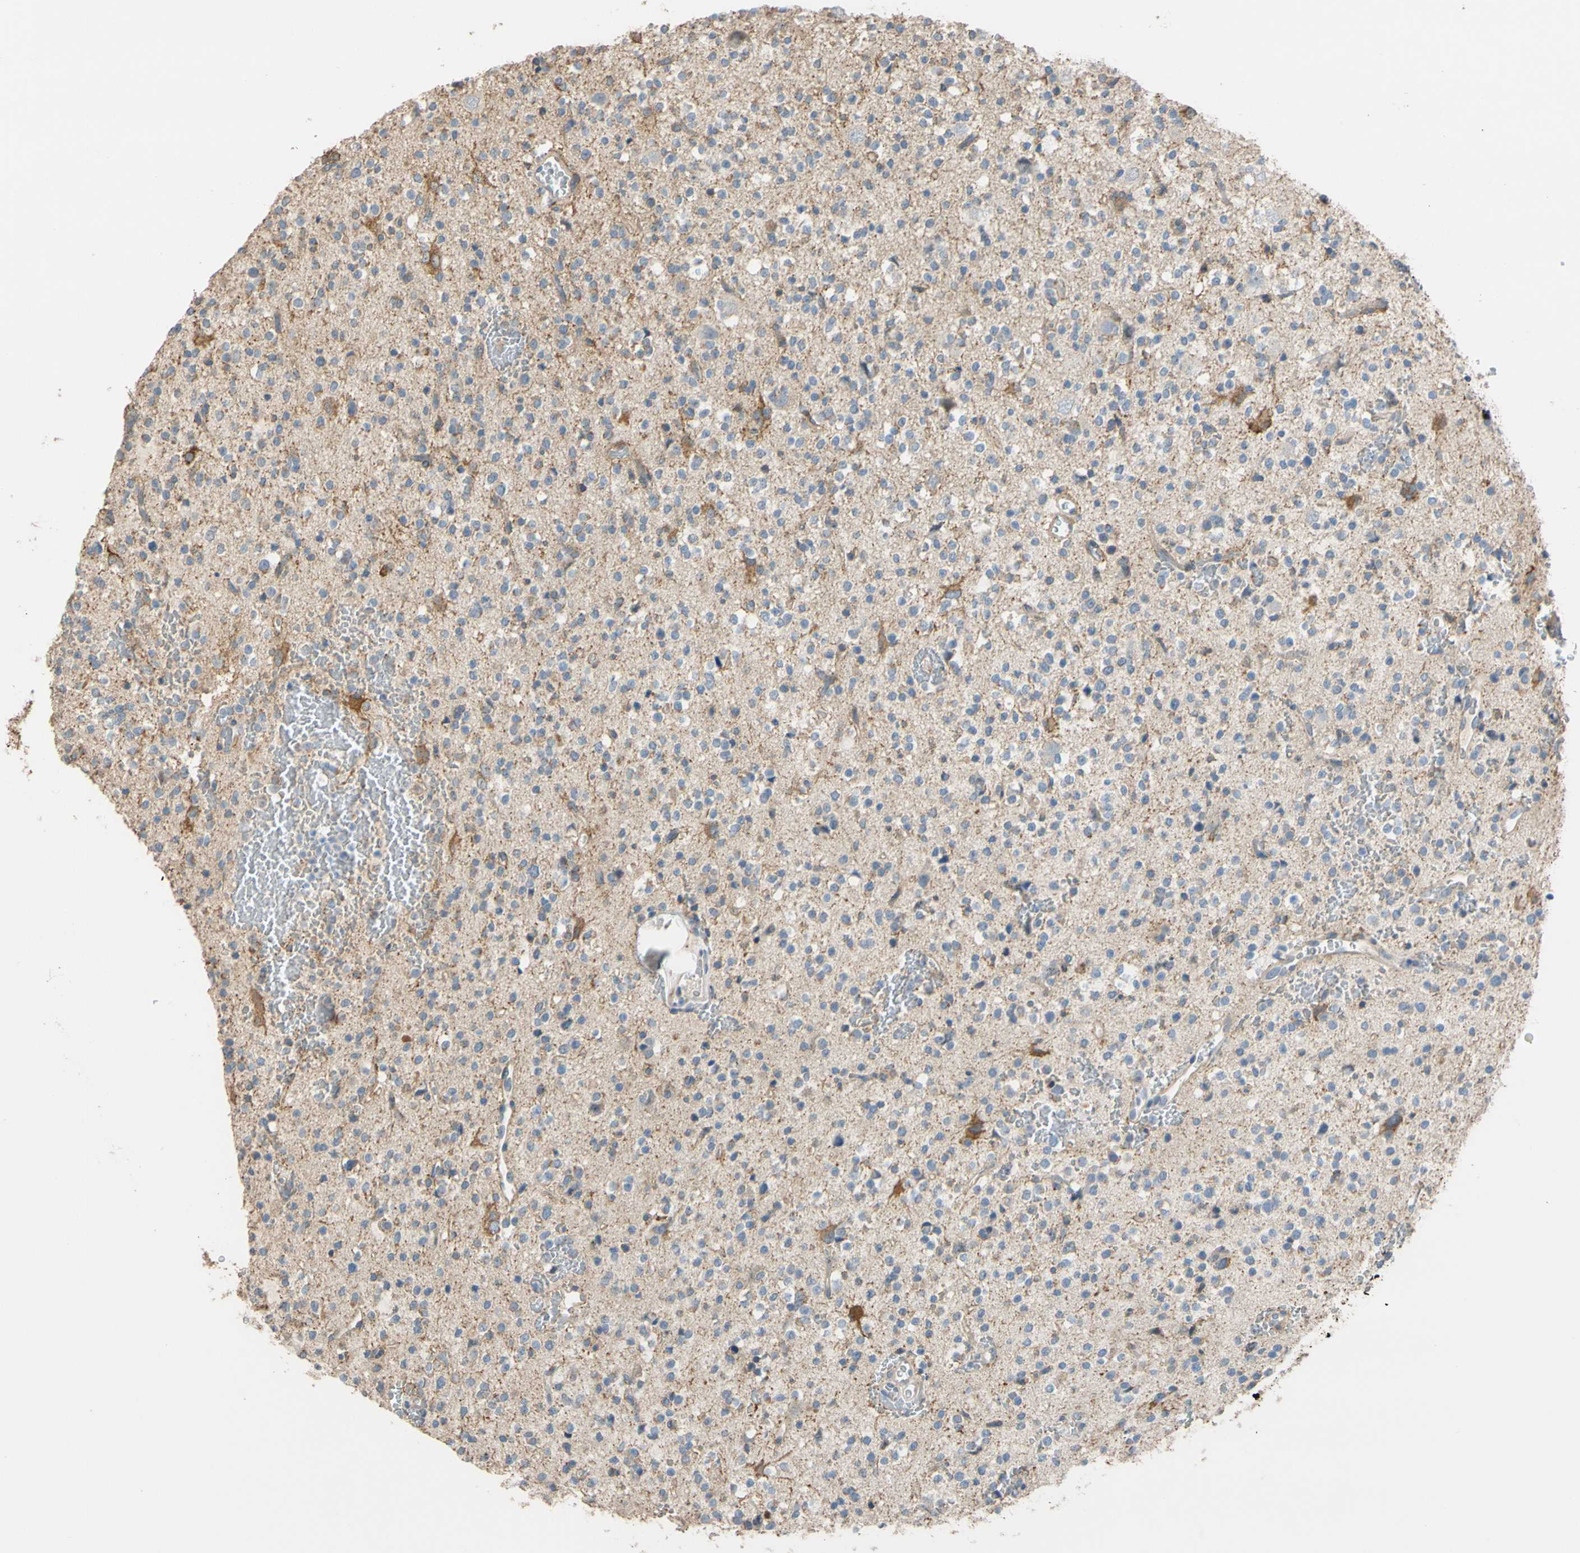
{"staining": {"intensity": "moderate", "quantity": "25%-75%", "location": "cytoplasmic/membranous"}, "tissue": "glioma", "cell_type": "Tumor cells", "image_type": "cancer", "snomed": [{"axis": "morphology", "description": "Glioma, malignant, High grade"}, {"axis": "topography", "description": "Brain"}], "caption": "Immunohistochemistry (IHC) (DAB) staining of glioma reveals moderate cytoplasmic/membranous protein expression in about 25%-75% of tumor cells. (DAB IHC, brown staining for protein, blue staining for nuclei).", "gene": "ALDH1A2", "patient": {"sex": "male", "age": 47}}